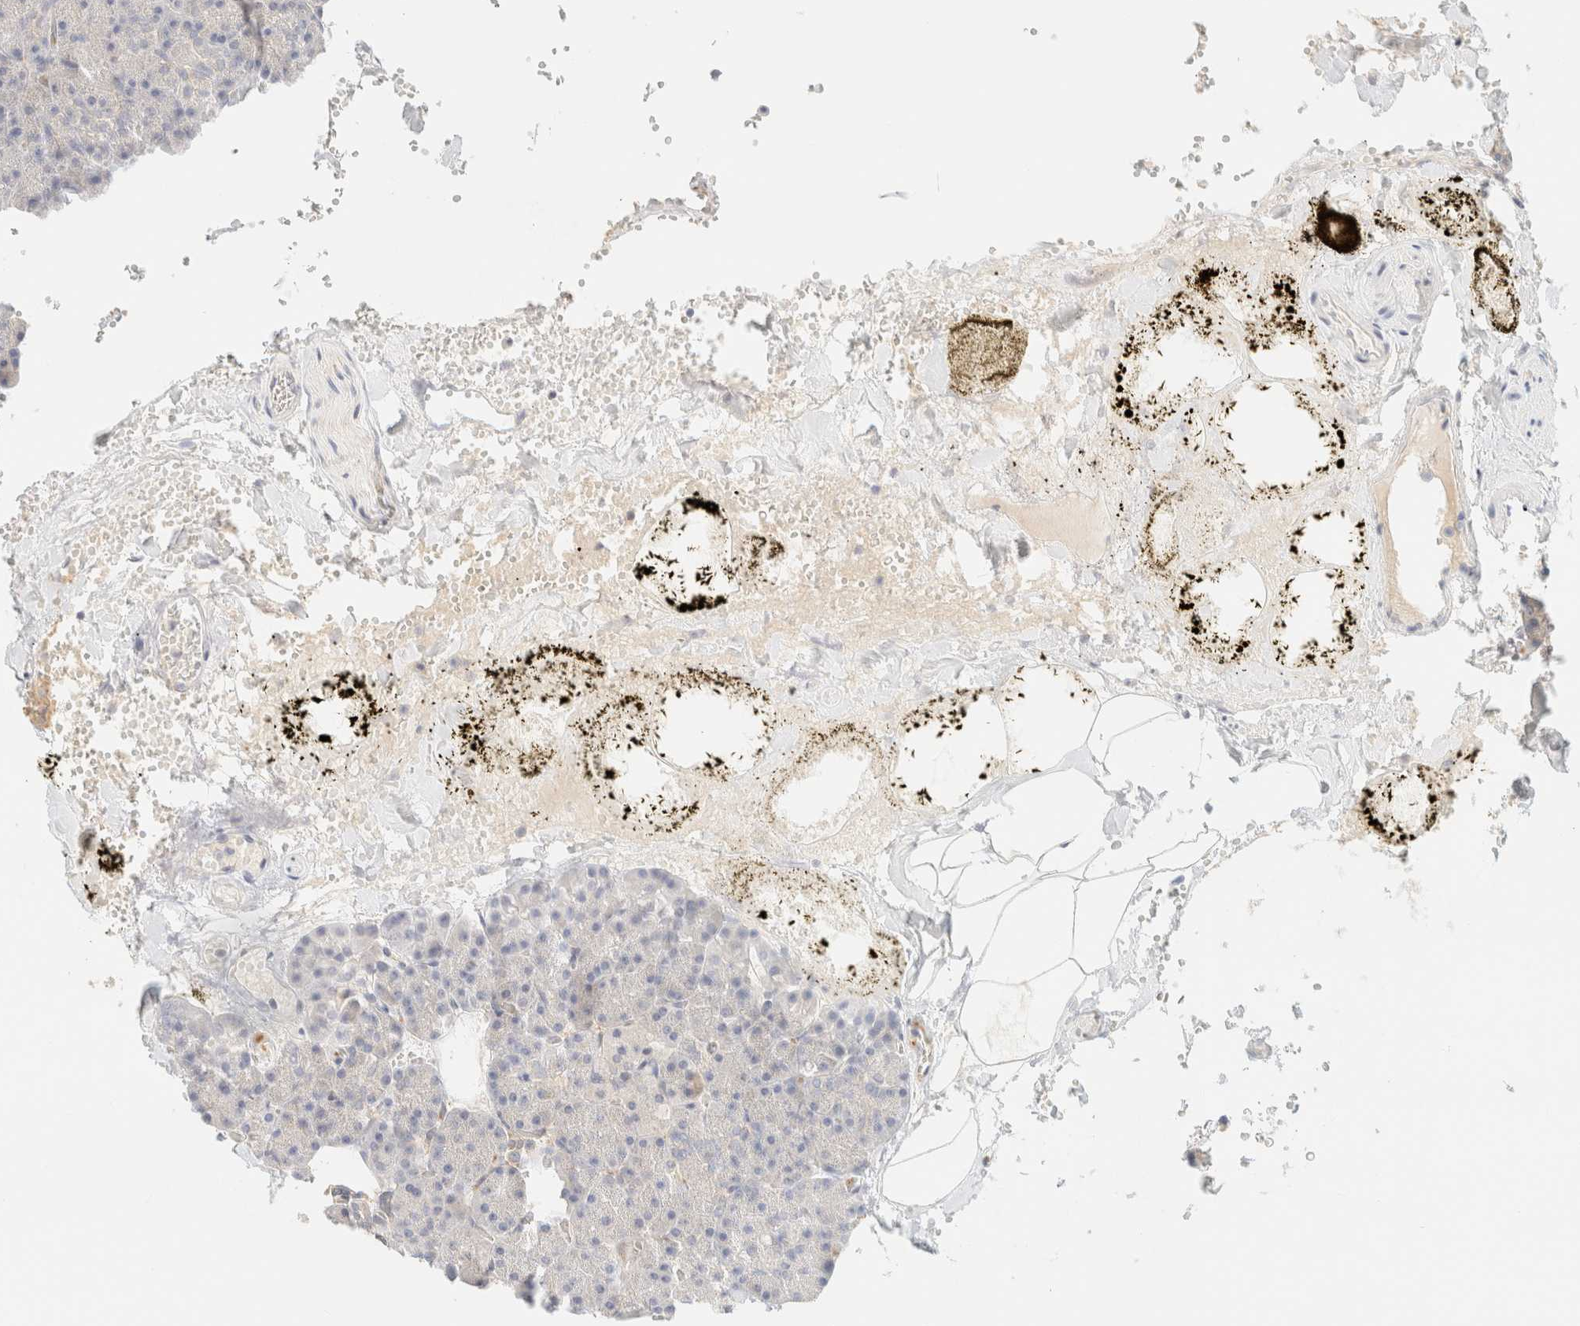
{"staining": {"intensity": "negative", "quantity": "none", "location": "none"}, "tissue": "pancreas", "cell_type": "Exocrine glandular cells", "image_type": "normal", "snomed": [{"axis": "morphology", "description": "Normal tissue, NOS"}, {"axis": "morphology", "description": "Carcinoid, malignant, NOS"}, {"axis": "topography", "description": "Pancreas"}], "caption": "The histopathology image shows no staining of exocrine glandular cells in unremarkable pancreas.", "gene": "FHOD1", "patient": {"sex": "female", "age": 35}}